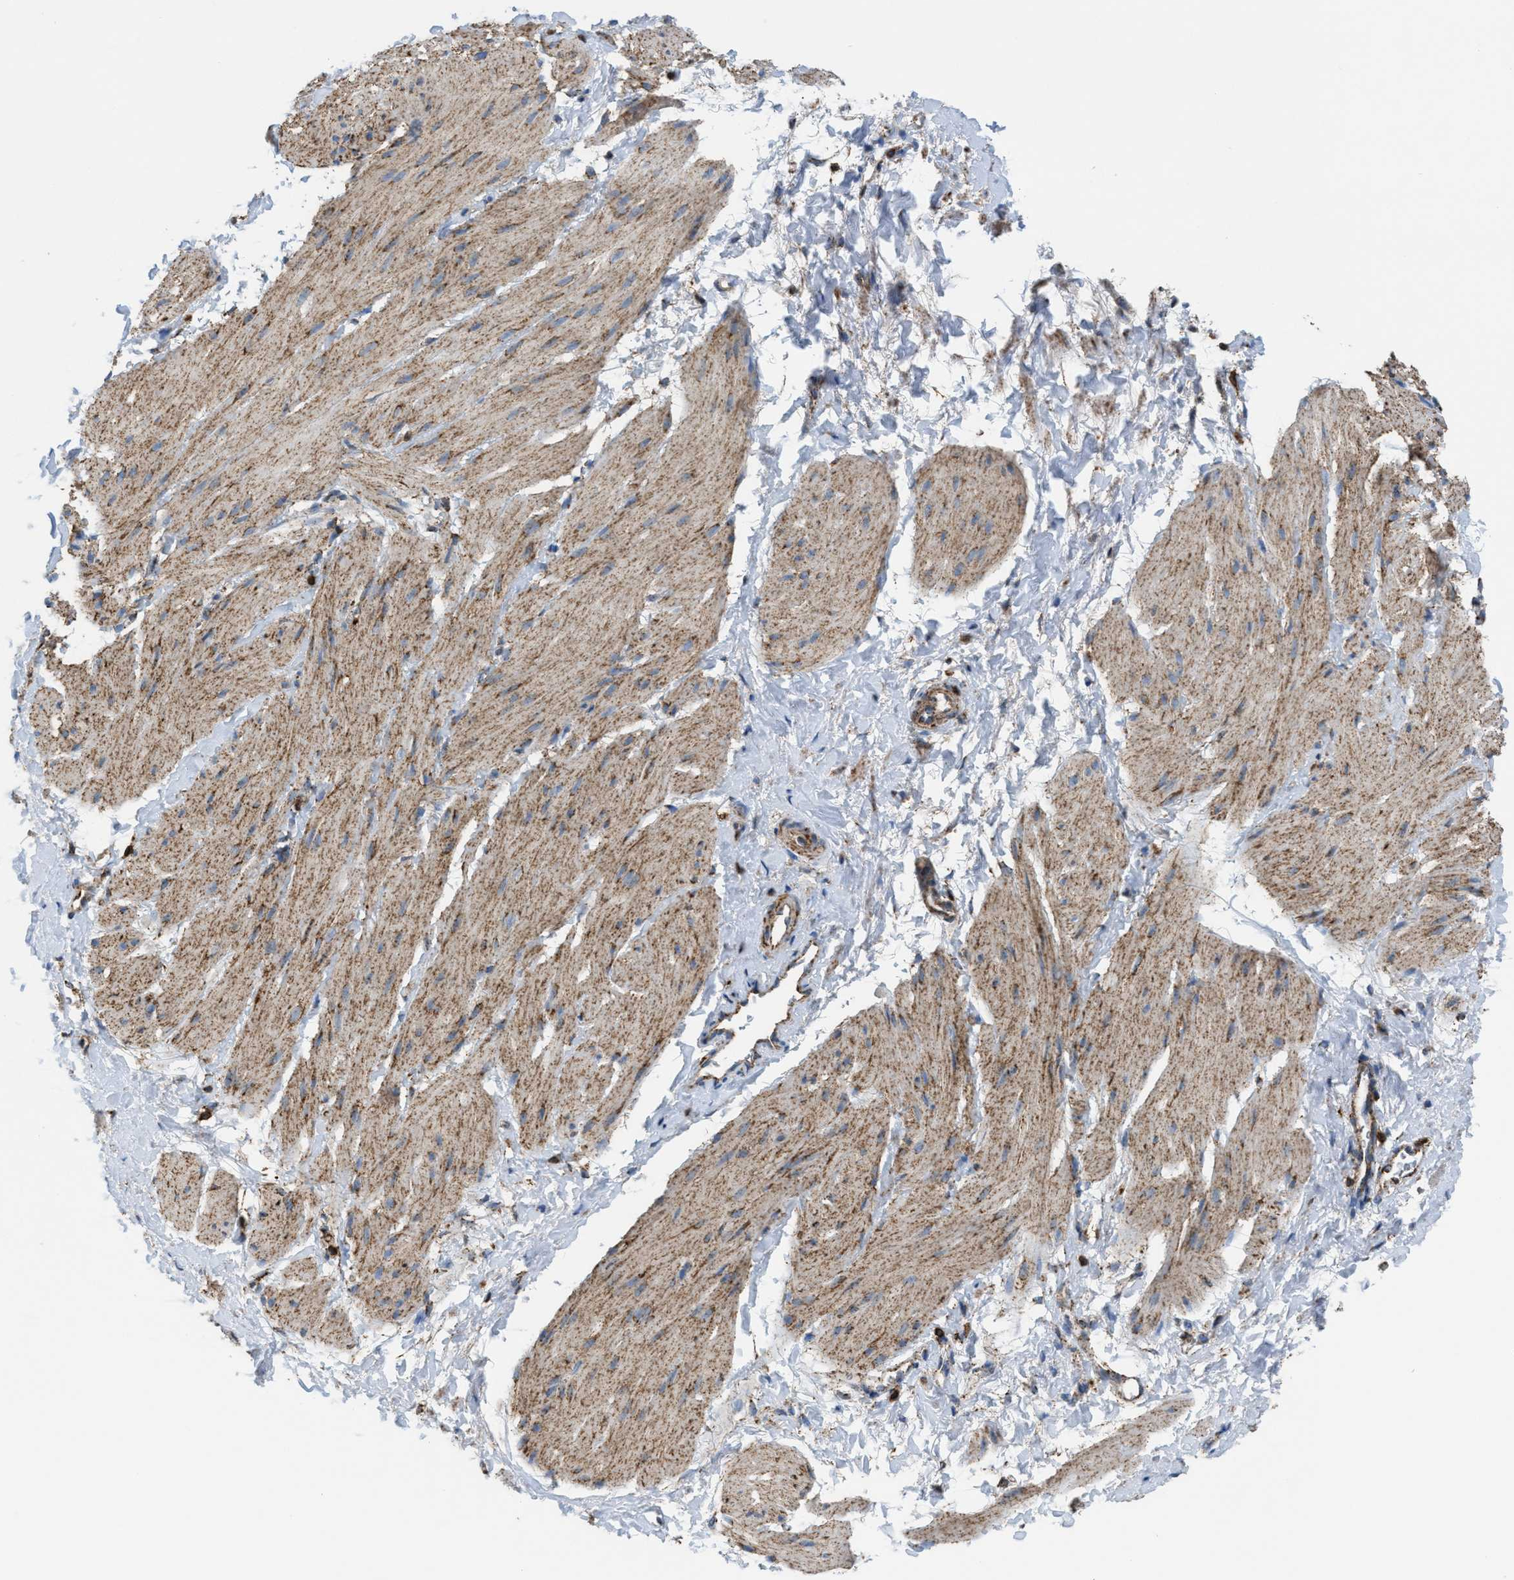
{"staining": {"intensity": "moderate", "quantity": ">75%", "location": "cytoplasmic/membranous"}, "tissue": "smooth muscle", "cell_type": "Smooth muscle cells", "image_type": "normal", "snomed": [{"axis": "morphology", "description": "Normal tissue, NOS"}, {"axis": "topography", "description": "Smooth muscle"}], "caption": "High-magnification brightfield microscopy of unremarkable smooth muscle stained with DAB (3,3'-diaminobenzidine) (brown) and counterstained with hematoxylin (blue). smooth muscle cells exhibit moderate cytoplasmic/membranous staining is present in approximately>75% of cells. Using DAB (brown) and hematoxylin (blue) stains, captured at high magnification using brightfield microscopy.", "gene": "ECHS1", "patient": {"sex": "male", "age": 16}}